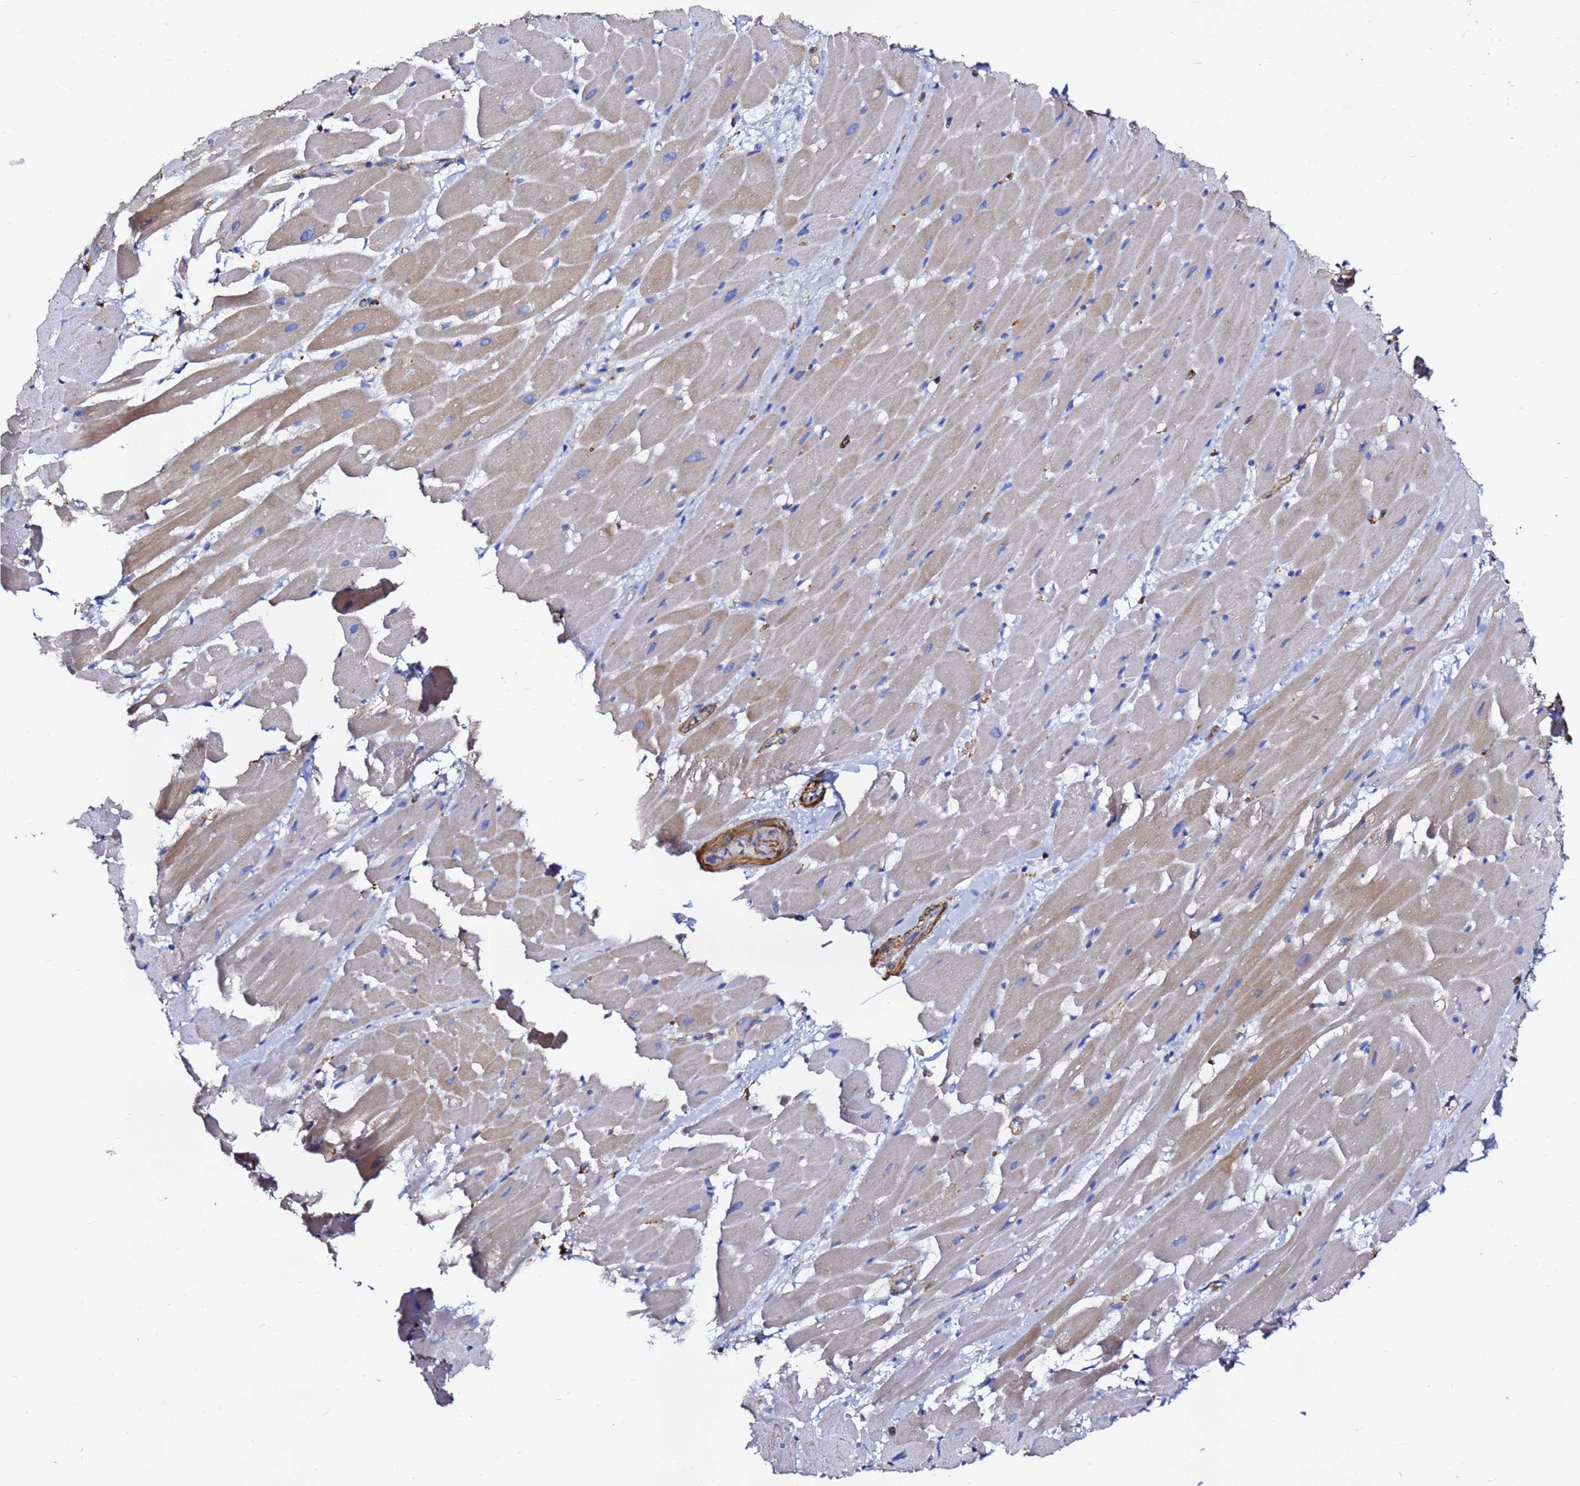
{"staining": {"intensity": "weak", "quantity": "25%-75%", "location": "cytoplasmic/membranous"}, "tissue": "heart muscle", "cell_type": "Cardiomyocytes", "image_type": "normal", "snomed": [{"axis": "morphology", "description": "Normal tissue, NOS"}, {"axis": "topography", "description": "Heart"}], "caption": "Immunohistochemical staining of normal heart muscle shows 25%-75% levels of weak cytoplasmic/membranous protein expression in approximately 25%-75% of cardiomyocytes. The protein of interest is stained brown, and the nuclei are stained in blue (DAB IHC with brightfield microscopy, high magnification).", "gene": "ACTA1", "patient": {"sex": "male", "age": 37}}